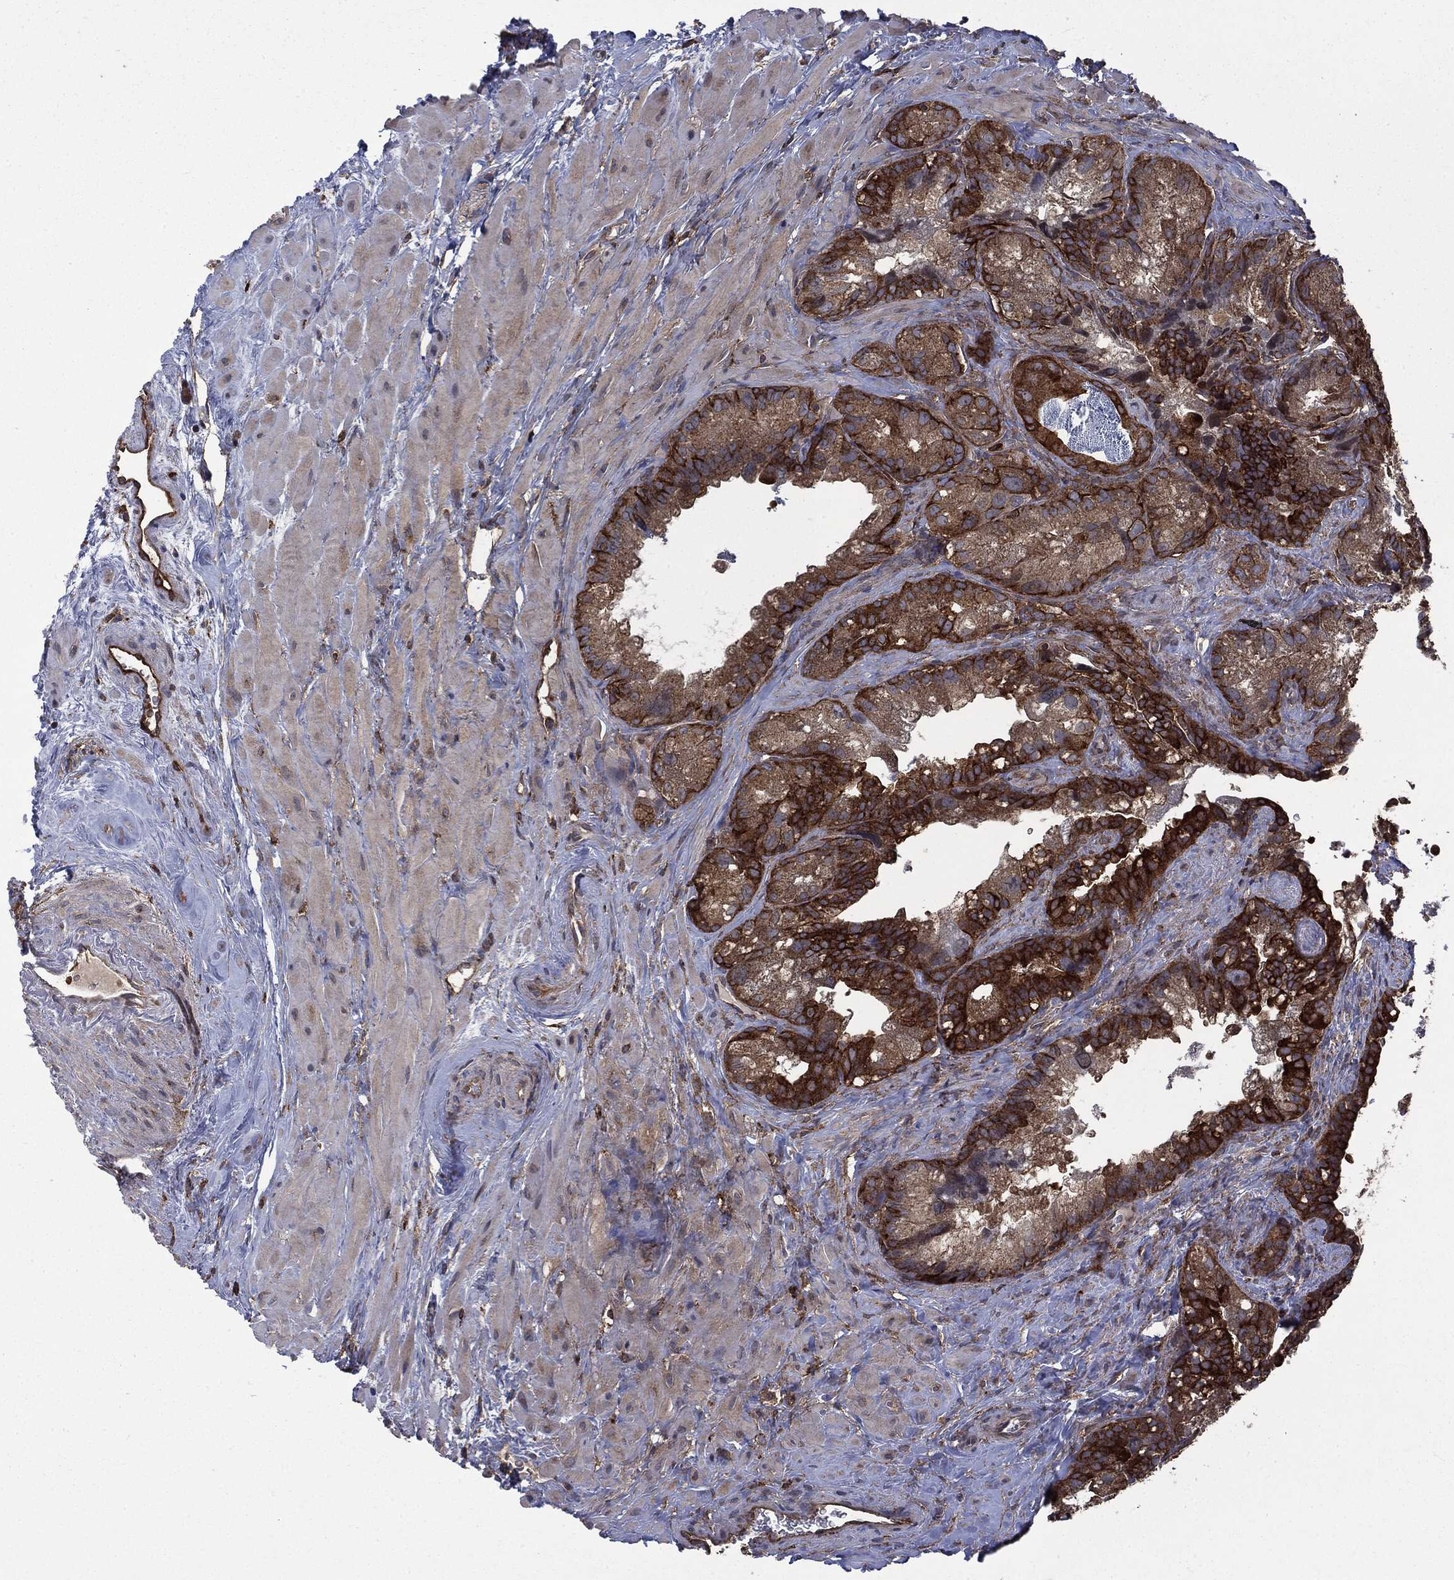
{"staining": {"intensity": "strong", "quantity": ">75%", "location": "cytoplasmic/membranous"}, "tissue": "seminal vesicle", "cell_type": "Glandular cells", "image_type": "normal", "snomed": [{"axis": "morphology", "description": "Normal tissue, NOS"}, {"axis": "topography", "description": "Seminal veicle"}], "caption": "The image reveals immunohistochemical staining of benign seminal vesicle. There is strong cytoplasmic/membranous positivity is identified in about >75% of glandular cells. (DAB (3,3'-diaminobenzidine) = brown stain, brightfield microscopy at high magnification).", "gene": "SNX5", "patient": {"sex": "male", "age": 72}}